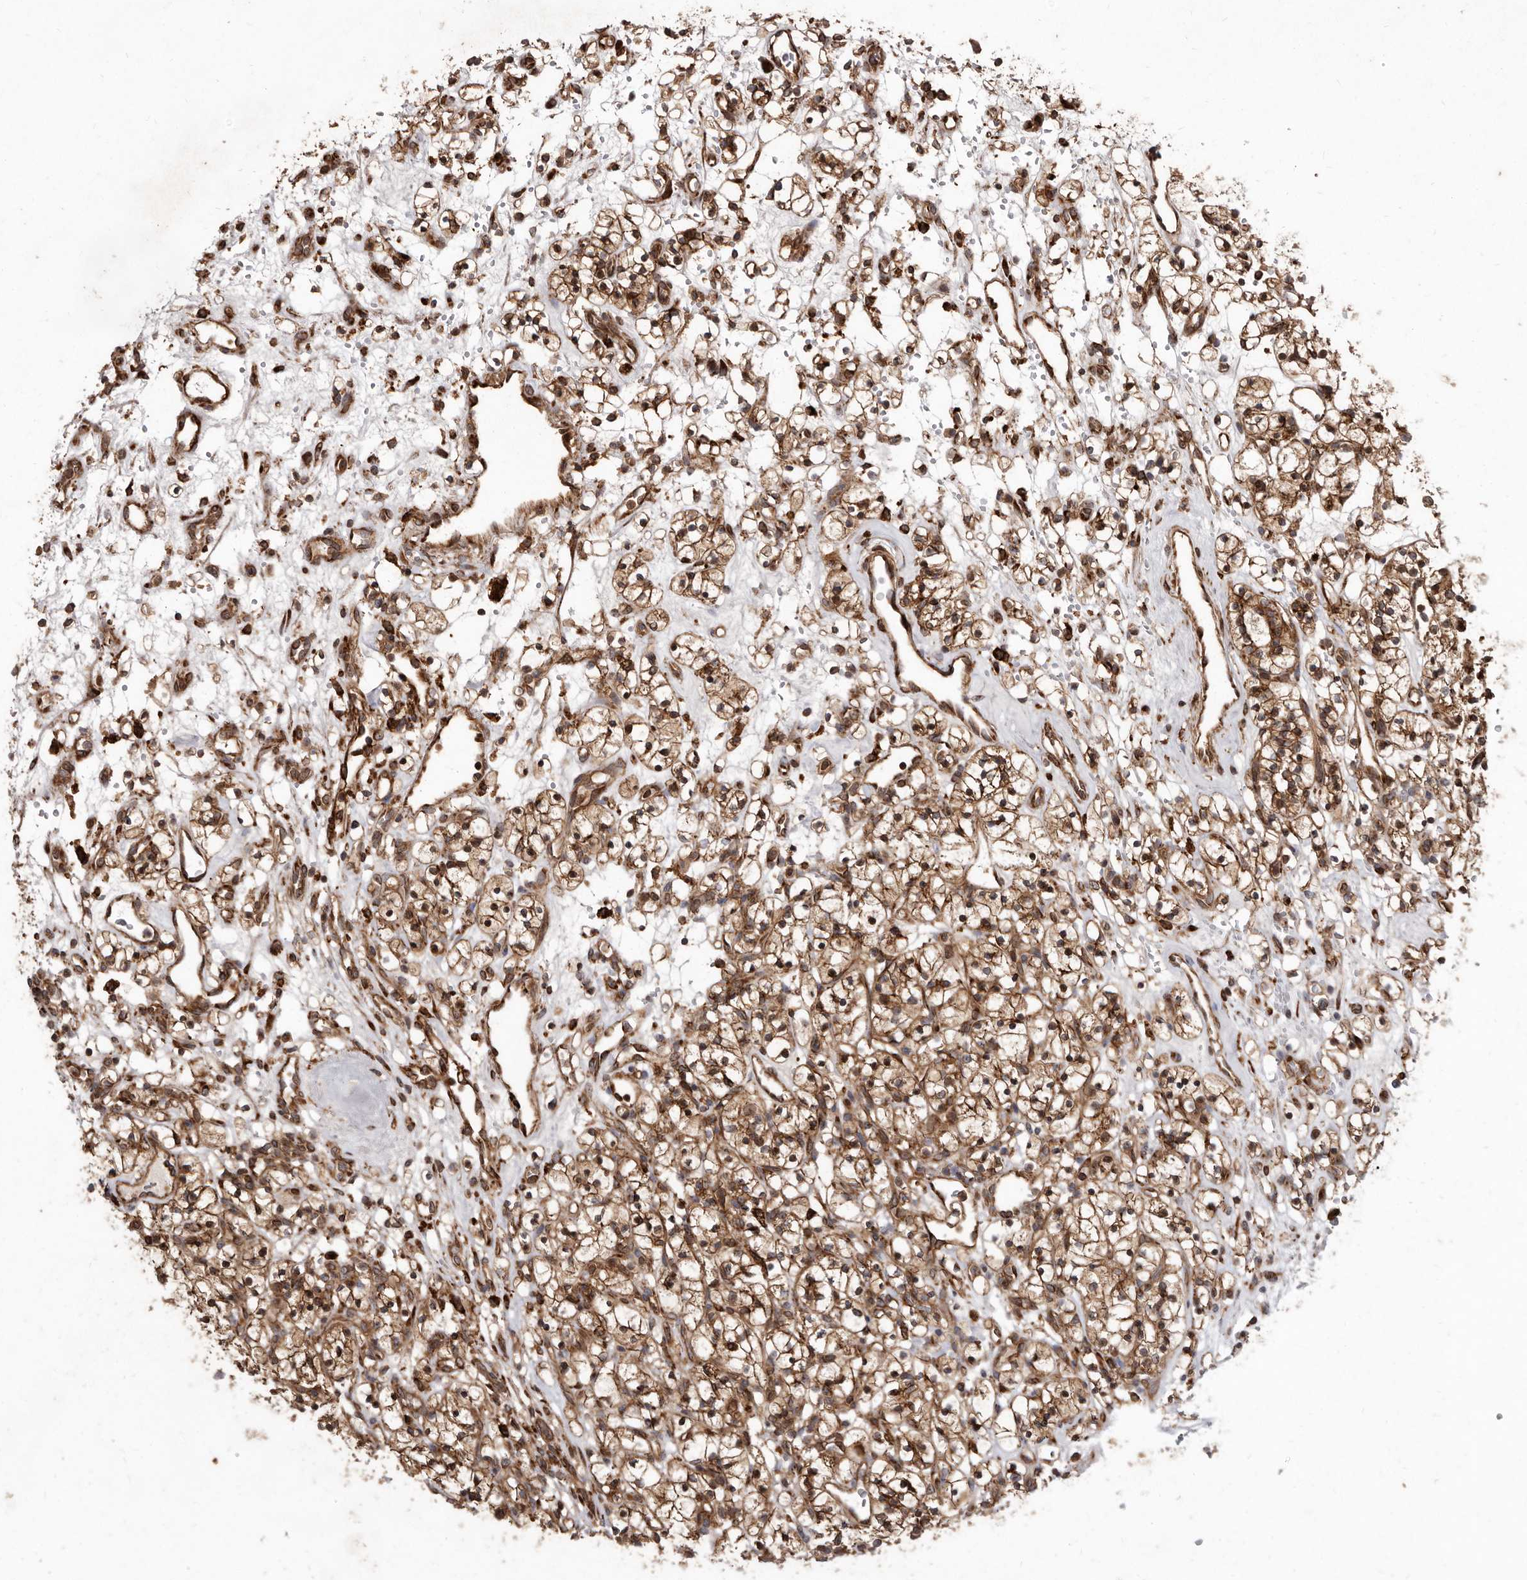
{"staining": {"intensity": "moderate", "quantity": ">75%", "location": "cytoplasmic/membranous"}, "tissue": "renal cancer", "cell_type": "Tumor cells", "image_type": "cancer", "snomed": [{"axis": "morphology", "description": "Adenocarcinoma, NOS"}, {"axis": "topography", "description": "Kidney"}], "caption": "Immunohistochemistry staining of adenocarcinoma (renal), which shows medium levels of moderate cytoplasmic/membranous expression in about >75% of tumor cells indicating moderate cytoplasmic/membranous protein positivity. The staining was performed using DAB (brown) for protein detection and nuclei were counterstained in hematoxylin (blue).", "gene": "FLAD1", "patient": {"sex": "female", "age": 57}}